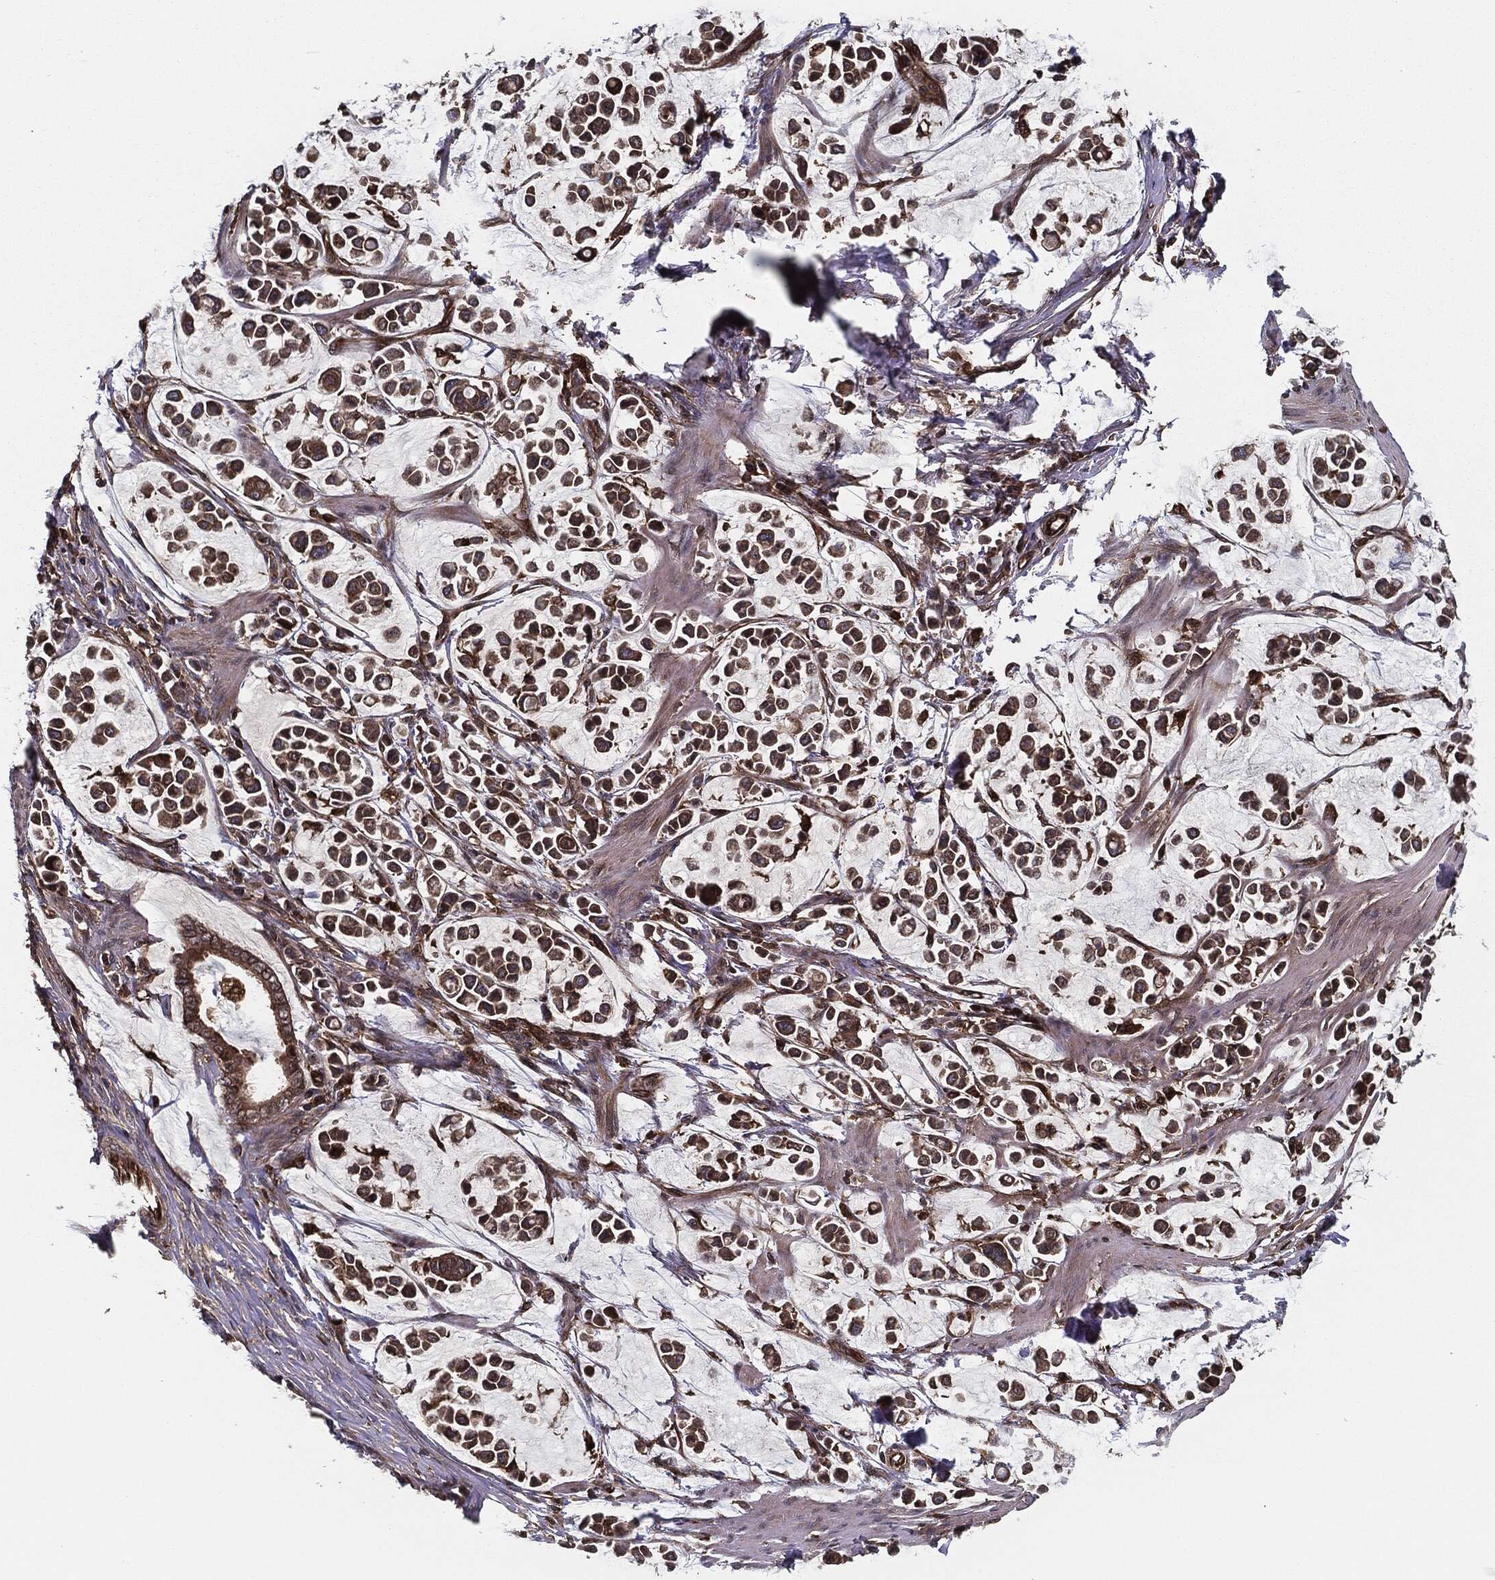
{"staining": {"intensity": "moderate", "quantity": ">75%", "location": "cytoplasmic/membranous"}, "tissue": "stomach cancer", "cell_type": "Tumor cells", "image_type": "cancer", "snomed": [{"axis": "morphology", "description": "Adenocarcinoma, NOS"}, {"axis": "topography", "description": "Stomach"}], "caption": "Immunohistochemical staining of human stomach cancer (adenocarcinoma) demonstrates moderate cytoplasmic/membranous protein staining in approximately >75% of tumor cells.", "gene": "RAP1GDS1", "patient": {"sex": "male", "age": 82}}